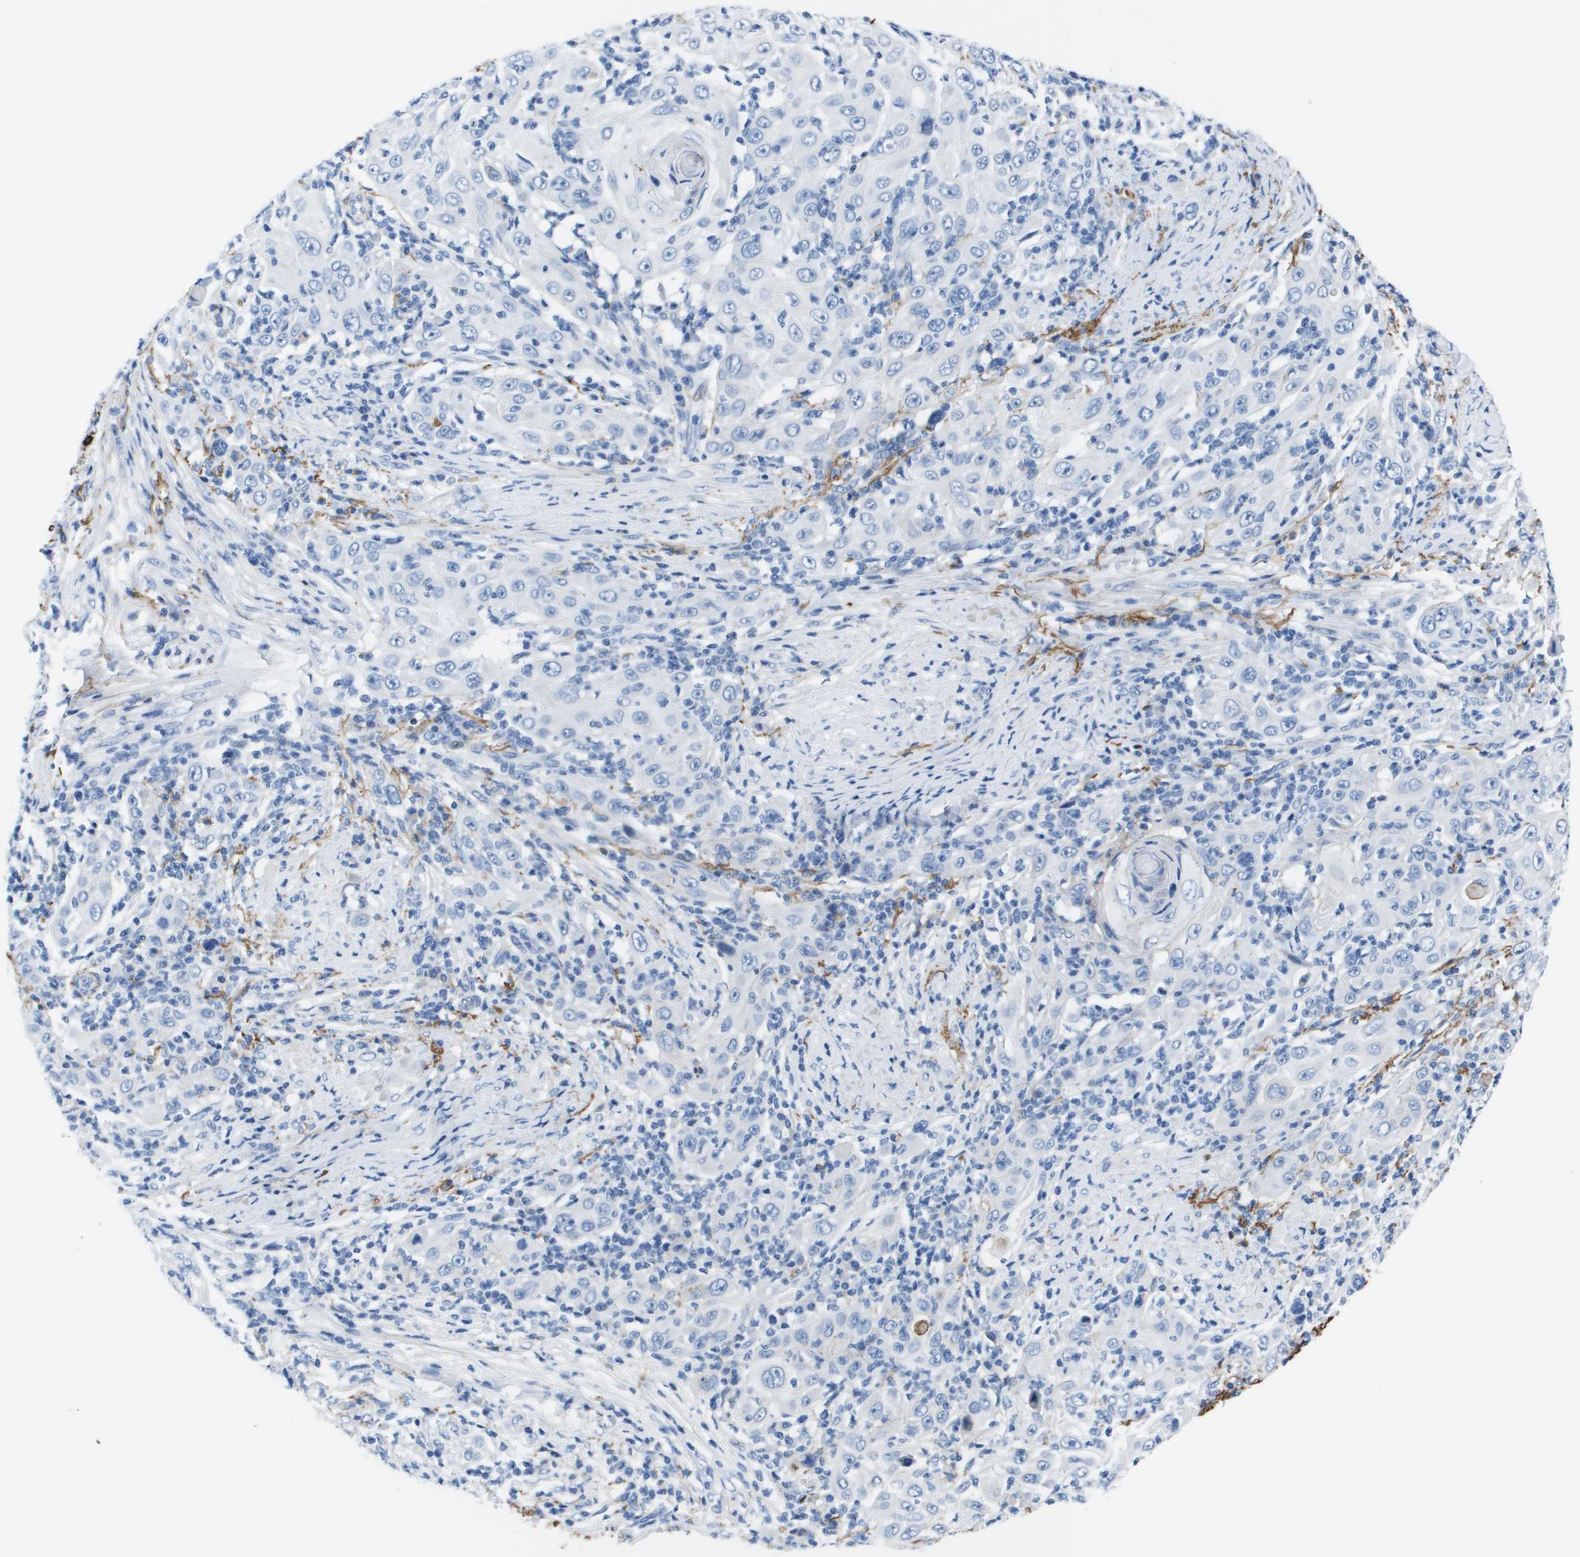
{"staining": {"intensity": "negative", "quantity": "none", "location": "none"}, "tissue": "skin cancer", "cell_type": "Tumor cells", "image_type": "cancer", "snomed": [{"axis": "morphology", "description": "Squamous cell carcinoma, NOS"}, {"axis": "topography", "description": "Skin"}], "caption": "A micrograph of human skin cancer is negative for staining in tumor cells. Brightfield microscopy of immunohistochemistry (IHC) stained with DAB (brown) and hematoxylin (blue), captured at high magnification.", "gene": "VTN", "patient": {"sex": "female", "age": 88}}